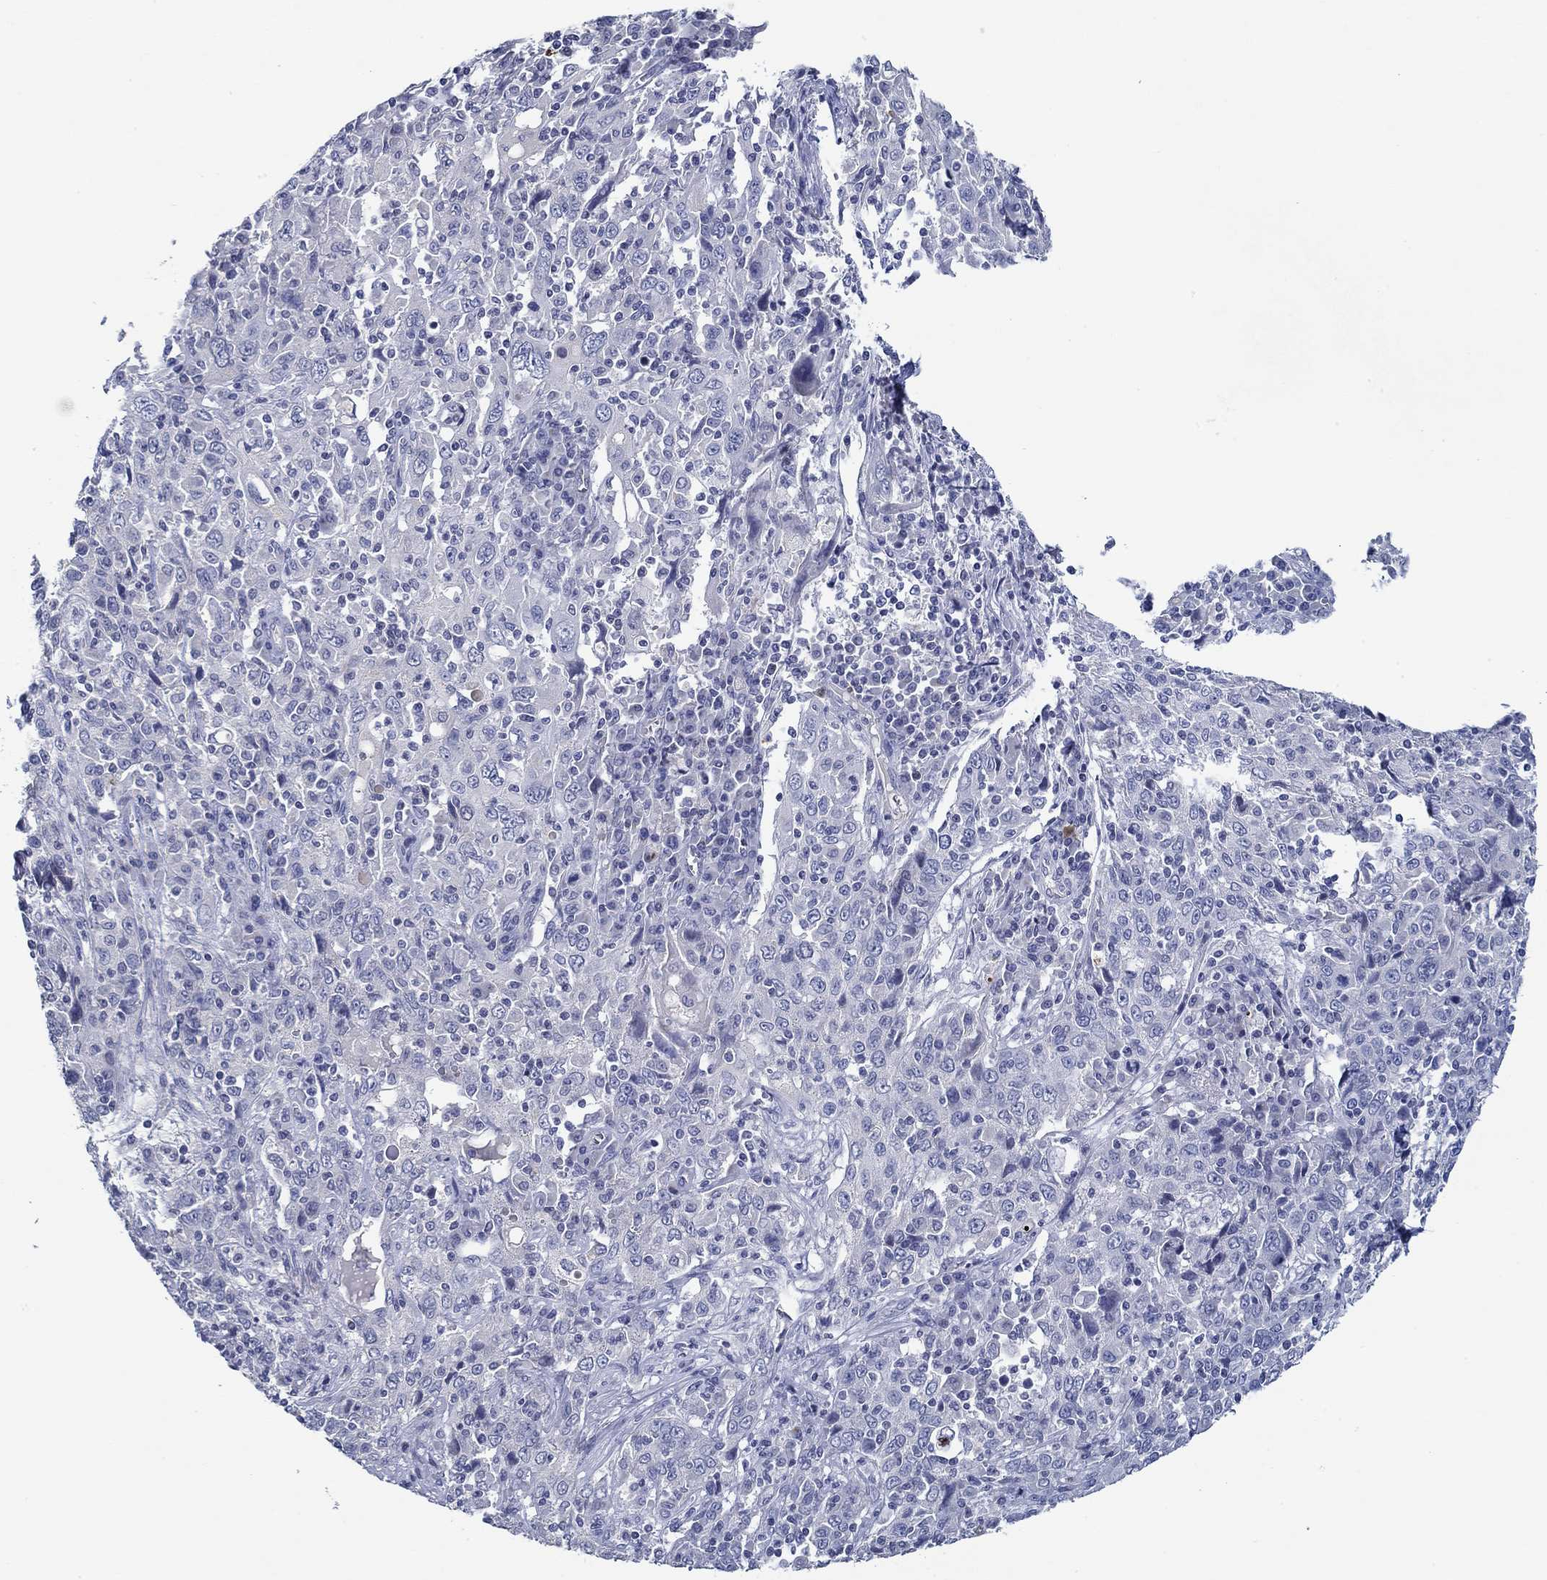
{"staining": {"intensity": "negative", "quantity": "none", "location": "none"}, "tissue": "cervical cancer", "cell_type": "Tumor cells", "image_type": "cancer", "snomed": [{"axis": "morphology", "description": "Squamous cell carcinoma, NOS"}, {"axis": "topography", "description": "Cervix"}], "caption": "Immunohistochemistry of human cervical cancer reveals no staining in tumor cells.", "gene": "GJA5", "patient": {"sex": "female", "age": 46}}